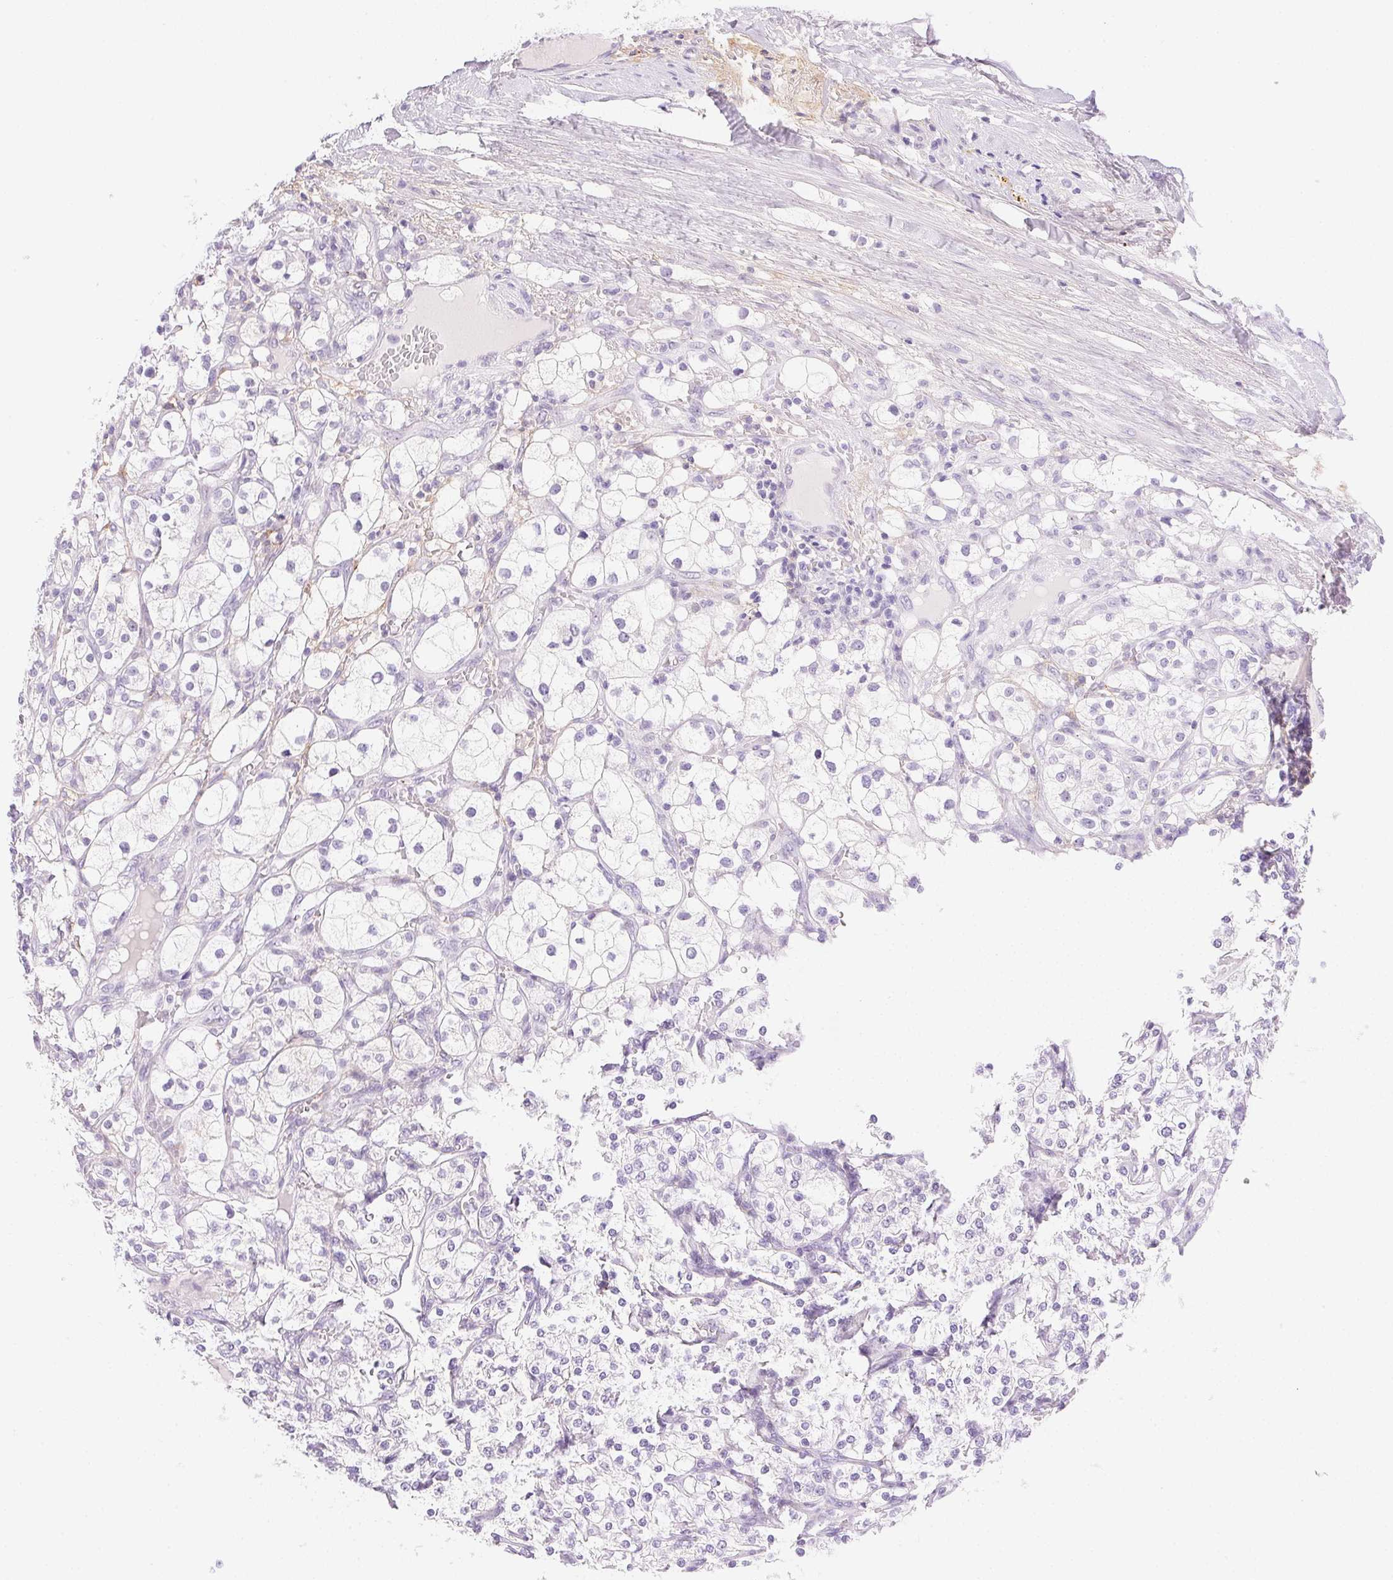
{"staining": {"intensity": "negative", "quantity": "none", "location": "none"}, "tissue": "renal cancer", "cell_type": "Tumor cells", "image_type": "cancer", "snomed": [{"axis": "morphology", "description": "Adenocarcinoma, NOS"}, {"axis": "topography", "description": "Kidney"}], "caption": "Human renal adenocarcinoma stained for a protein using IHC reveals no staining in tumor cells.", "gene": "TEKT1", "patient": {"sex": "male", "age": 80}}